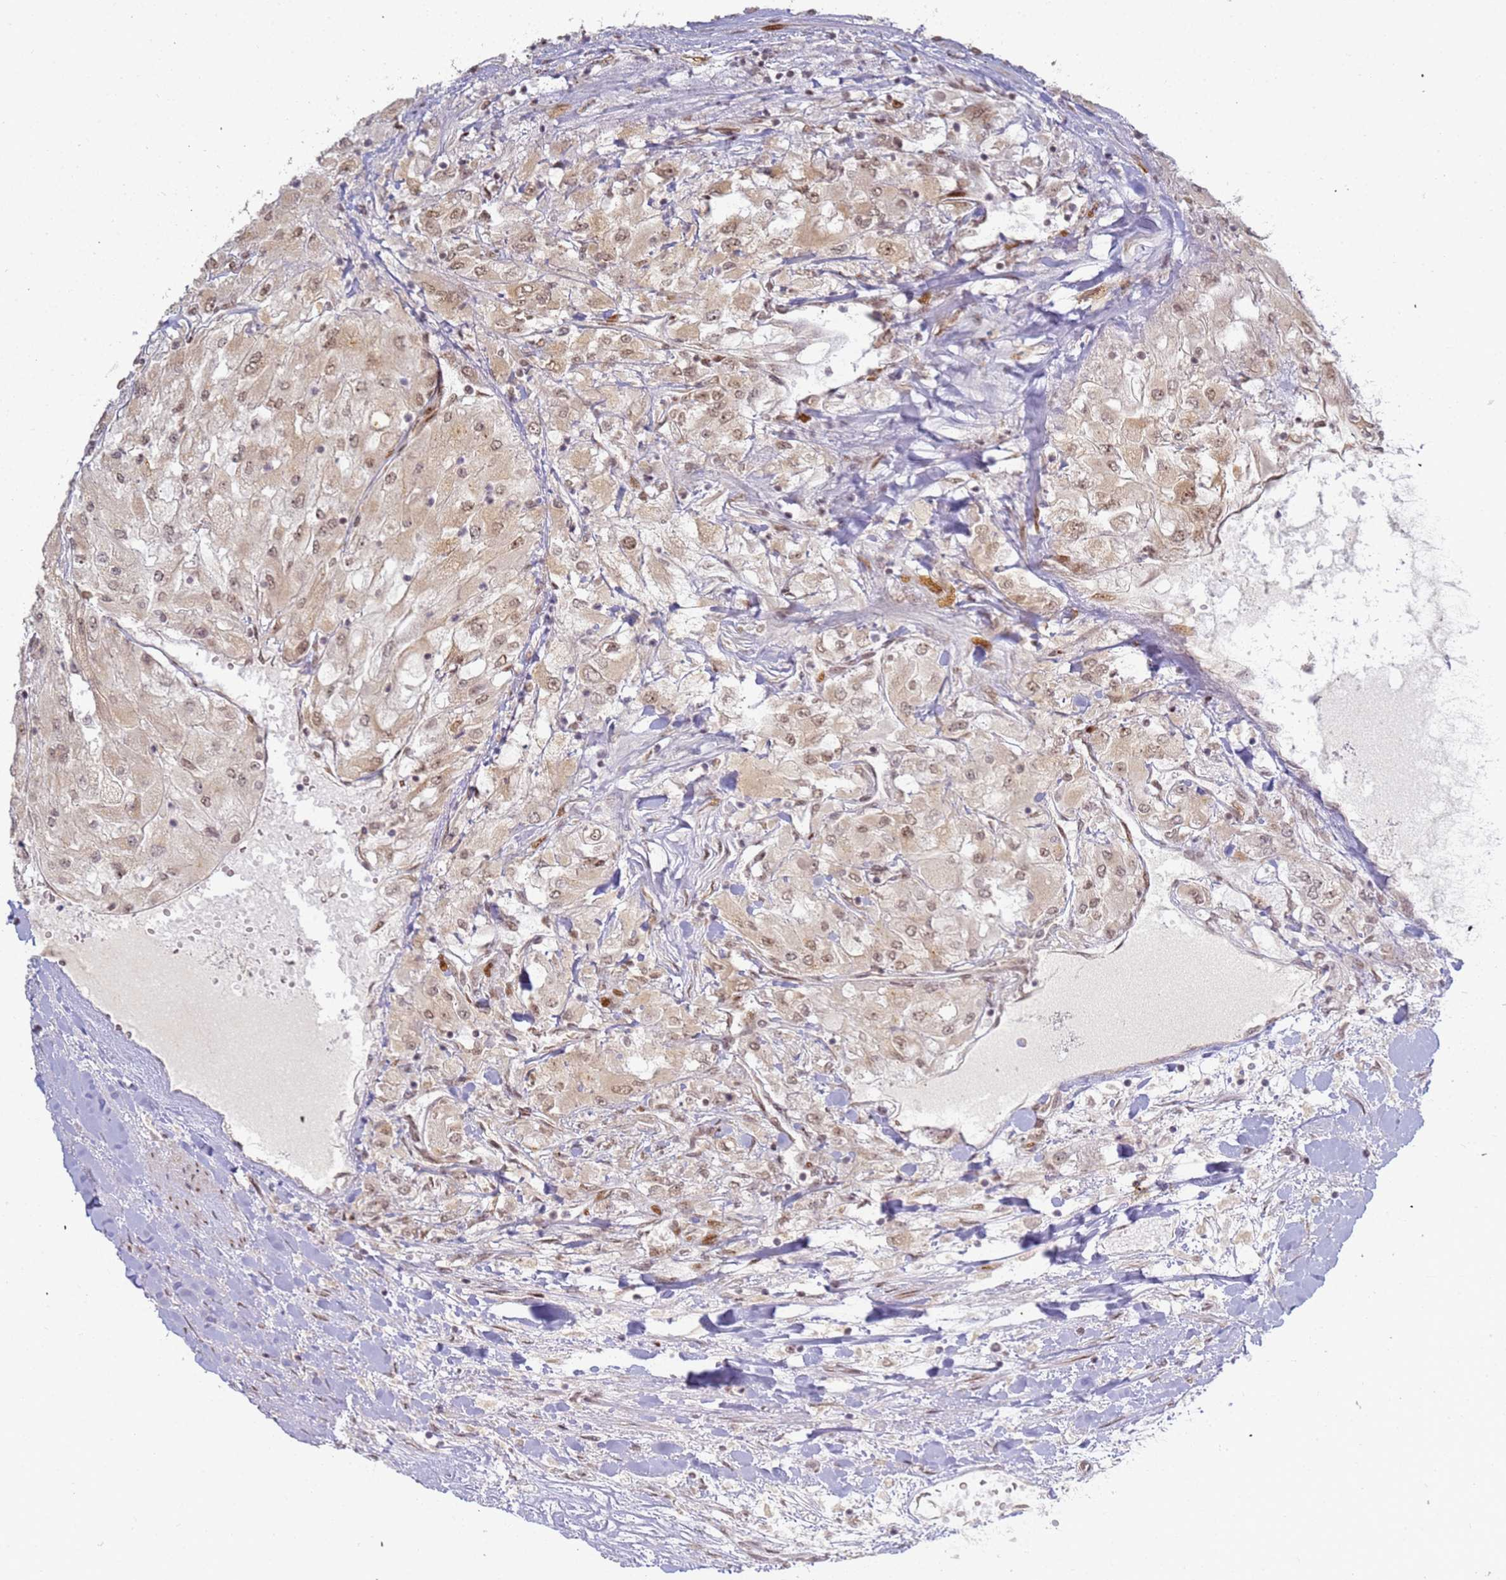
{"staining": {"intensity": "weak", "quantity": "25%-75%", "location": "nuclear"}, "tissue": "renal cancer", "cell_type": "Tumor cells", "image_type": "cancer", "snomed": [{"axis": "morphology", "description": "Adenocarcinoma, NOS"}, {"axis": "topography", "description": "Kidney"}], "caption": "The histopathology image demonstrates staining of renal cancer (adenocarcinoma), revealing weak nuclear protein staining (brown color) within tumor cells. The staining was performed using DAB to visualize the protein expression in brown, while the nuclei were stained in blue with hematoxylin (Magnification: 20x).", "gene": "ABCA2", "patient": {"sex": "male", "age": 80}}